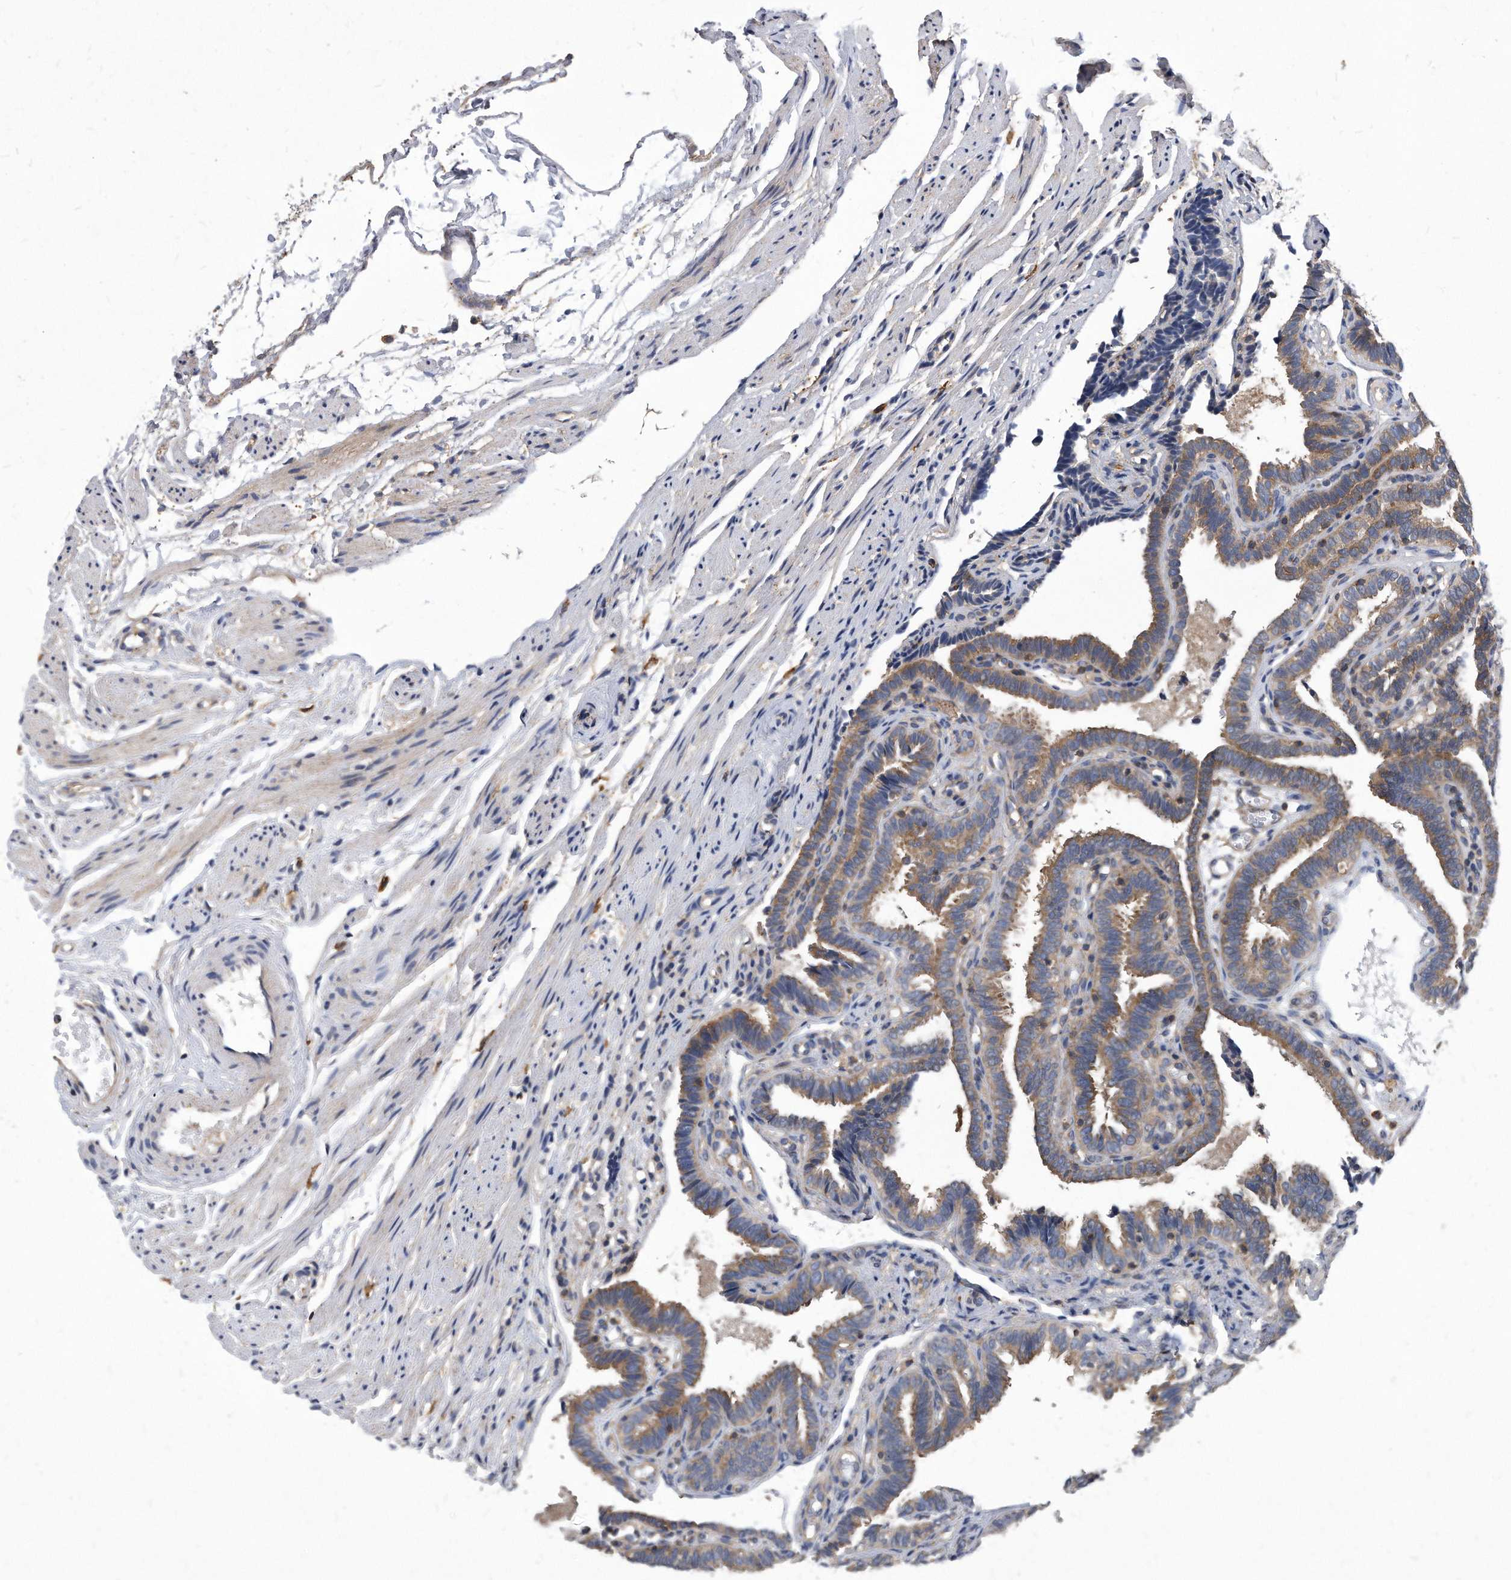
{"staining": {"intensity": "moderate", "quantity": ">75%", "location": "cytoplasmic/membranous"}, "tissue": "fallopian tube", "cell_type": "Glandular cells", "image_type": "normal", "snomed": [{"axis": "morphology", "description": "Normal tissue, NOS"}, {"axis": "topography", "description": "Fallopian tube"}], "caption": "DAB (3,3'-diaminobenzidine) immunohistochemical staining of benign fallopian tube demonstrates moderate cytoplasmic/membranous protein expression in about >75% of glandular cells.", "gene": "ATG5", "patient": {"sex": "female", "age": 39}}